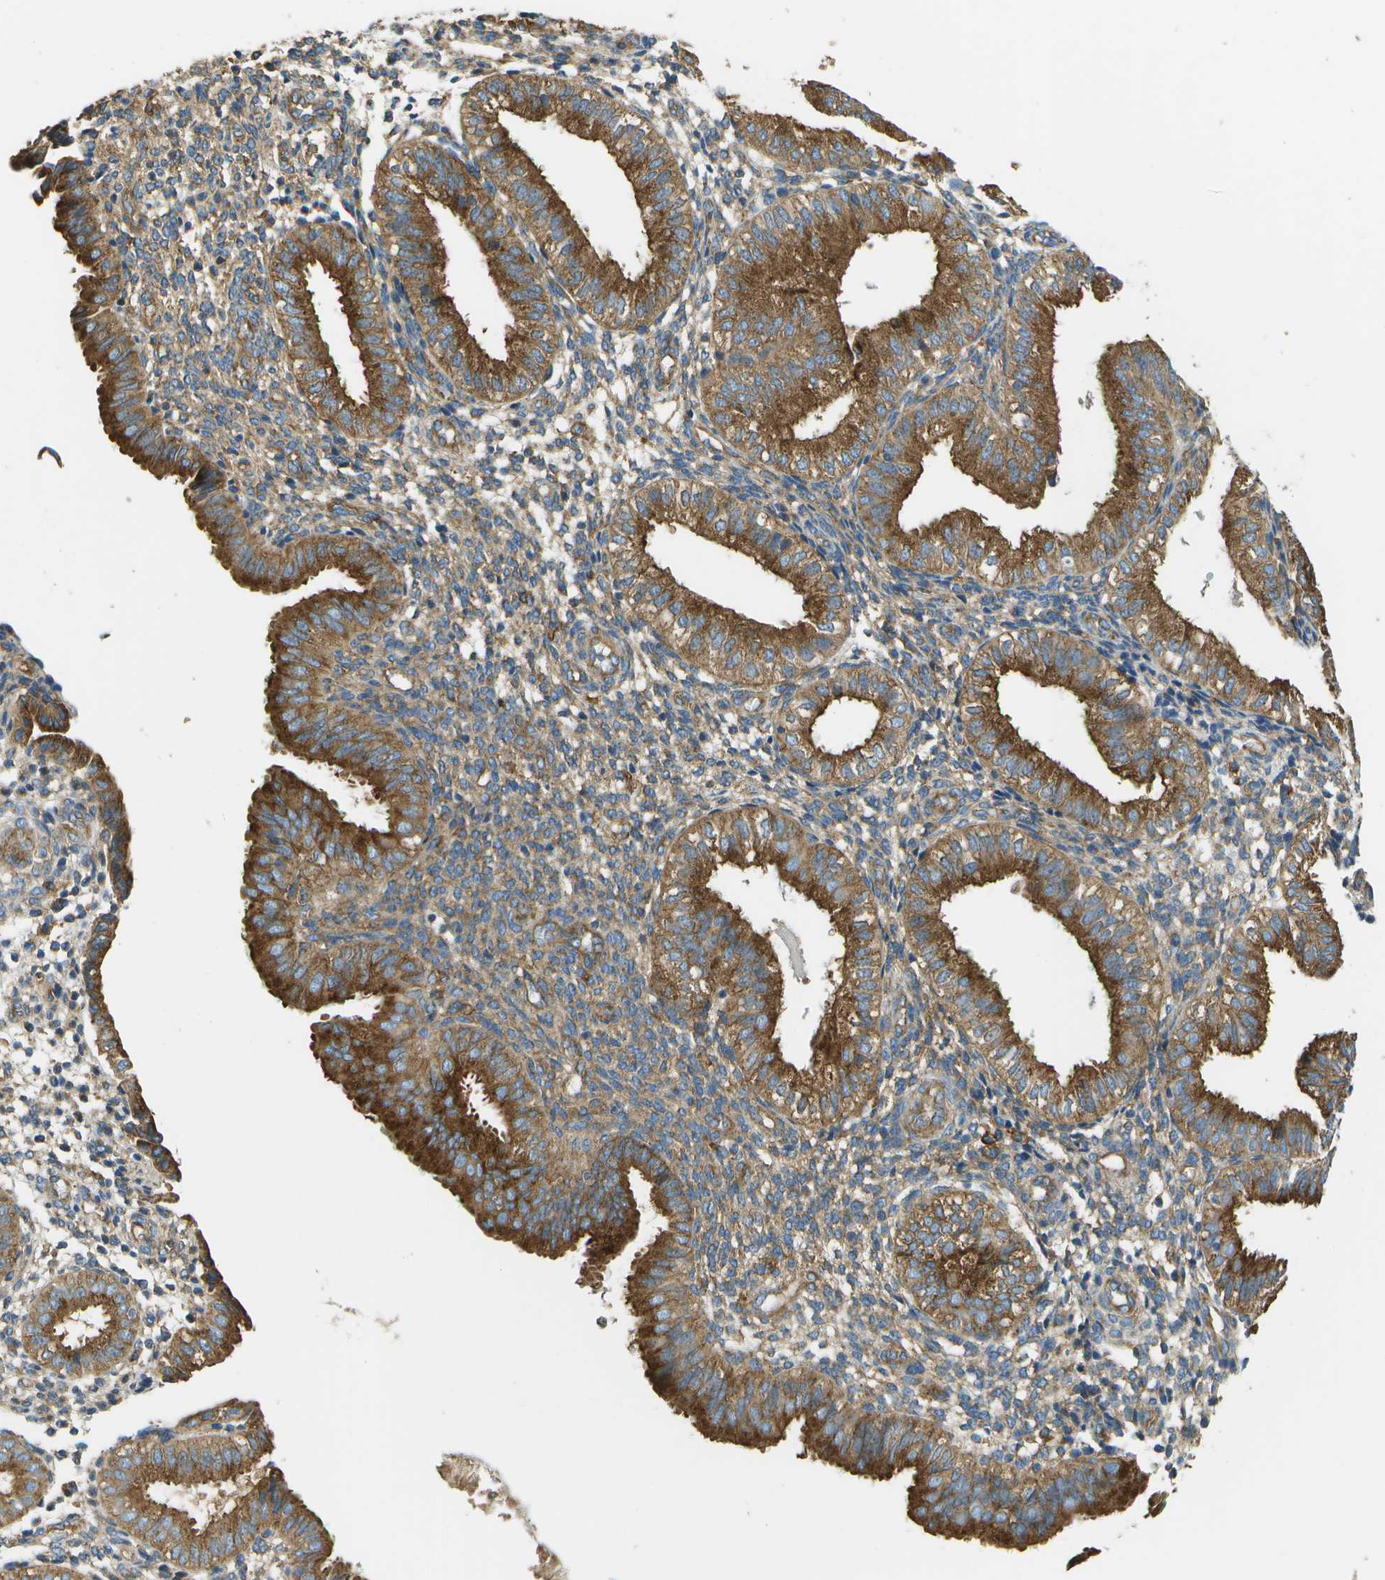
{"staining": {"intensity": "moderate", "quantity": ">75%", "location": "cytoplasmic/membranous"}, "tissue": "endometrium", "cell_type": "Cells in endometrial stroma", "image_type": "normal", "snomed": [{"axis": "morphology", "description": "Normal tissue, NOS"}, {"axis": "topography", "description": "Endometrium"}], "caption": "Endometrium stained with IHC displays moderate cytoplasmic/membranous staining in about >75% of cells in endometrial stroma.", "gene": "CLTC", "patient": {"sex": "female", "age": 39}}